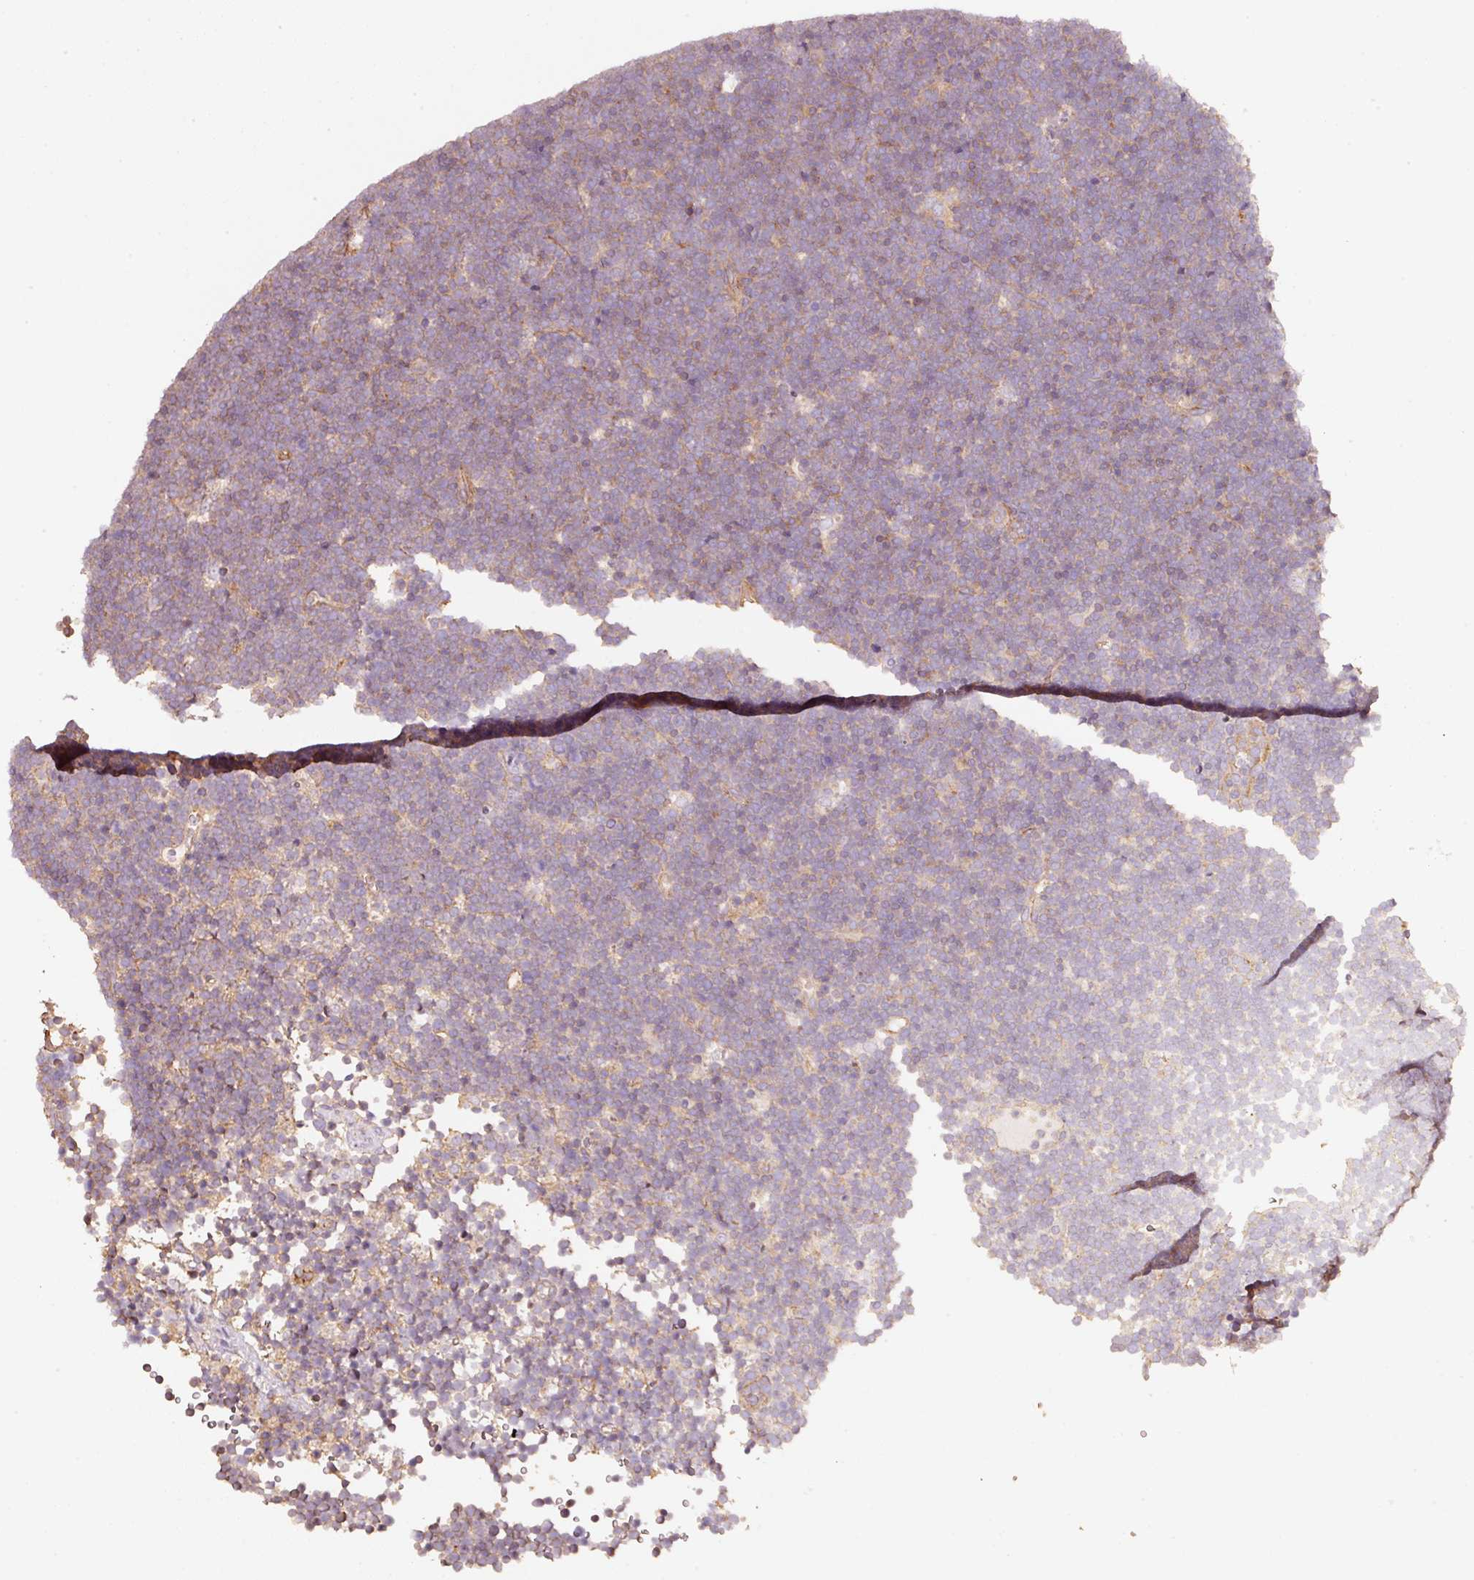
{"staining": {"intensity": "negative", "quantity": "none", "location": "none"}, "tissue": "lymphoma", "cell_type": "Tumor cells", "image_type": "cancer", "snomed": [{"axis": "morphology", "description": "Malignant lymphoma, non-Hodgkin's type, High grade"}, {"axis": "topography", "description": "Lymph node"}], "caption": "An immunohistochemistry (IHC) micrograph of lymphoma is shown. There is no staining in tumor cells of lymphoma.", "gene": "CEP95", "patient": {"sex": "male", "age": 13}}